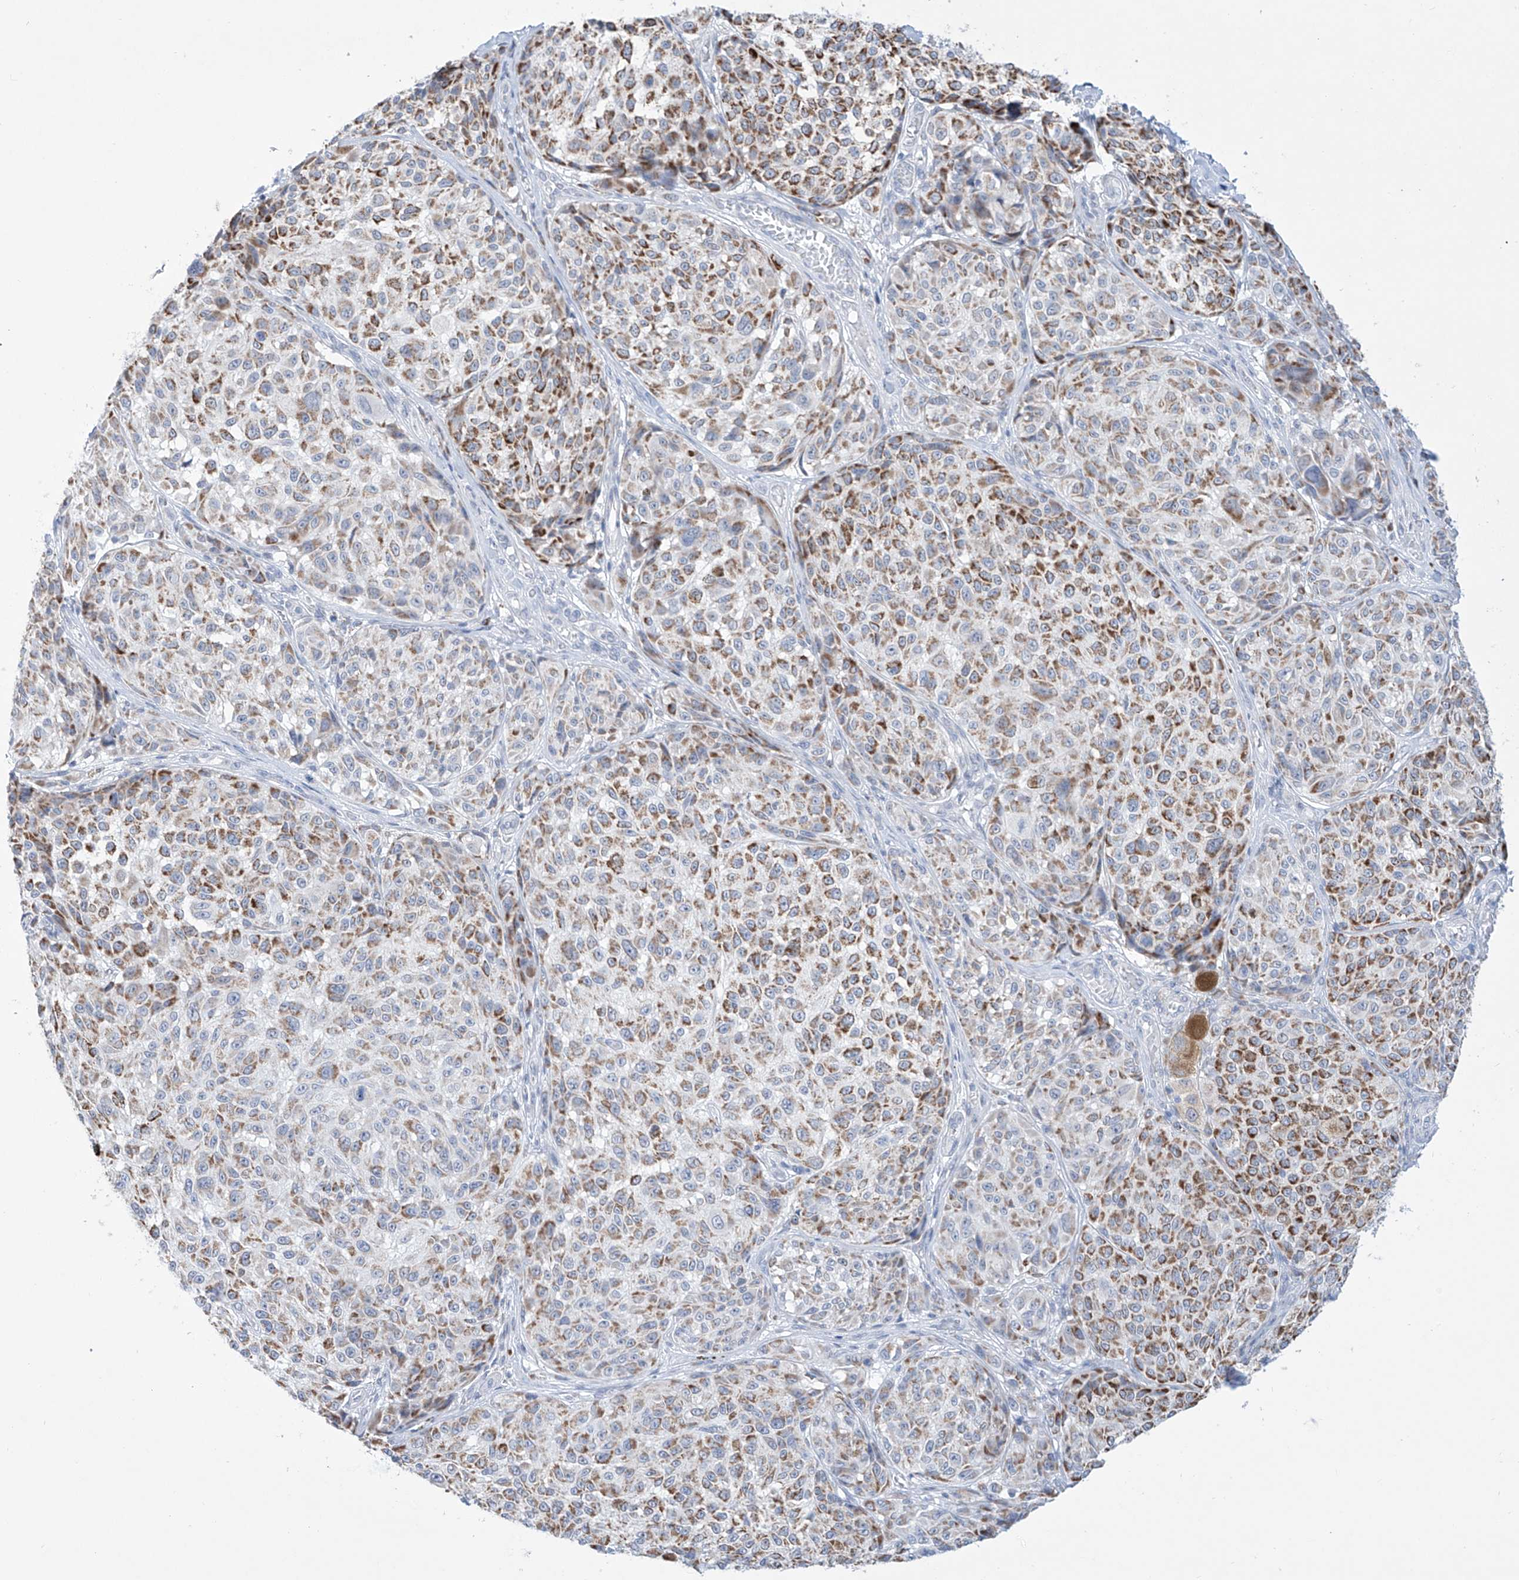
{"staining": {"intensity": "moderate", "quantity": ">75%", "location": "cytoplasmic/membranous"}, "tissue": "melanoma", "cell_type": "Tumor cells", "image_type": "cancer", "snomed": [{"axis": "morphology", "description": "Malignant melanoma, NOS"}, {"axis": "topography", "description": "Skin"}], "caption": "Human melanoma stained for a protein (brown) demonstrates moderate cytoplasmic/membranous positive expression in about >75% of tumor cells.", "gene": "ALDH6A1", "patient": {"sex": "male", "age": 83}}